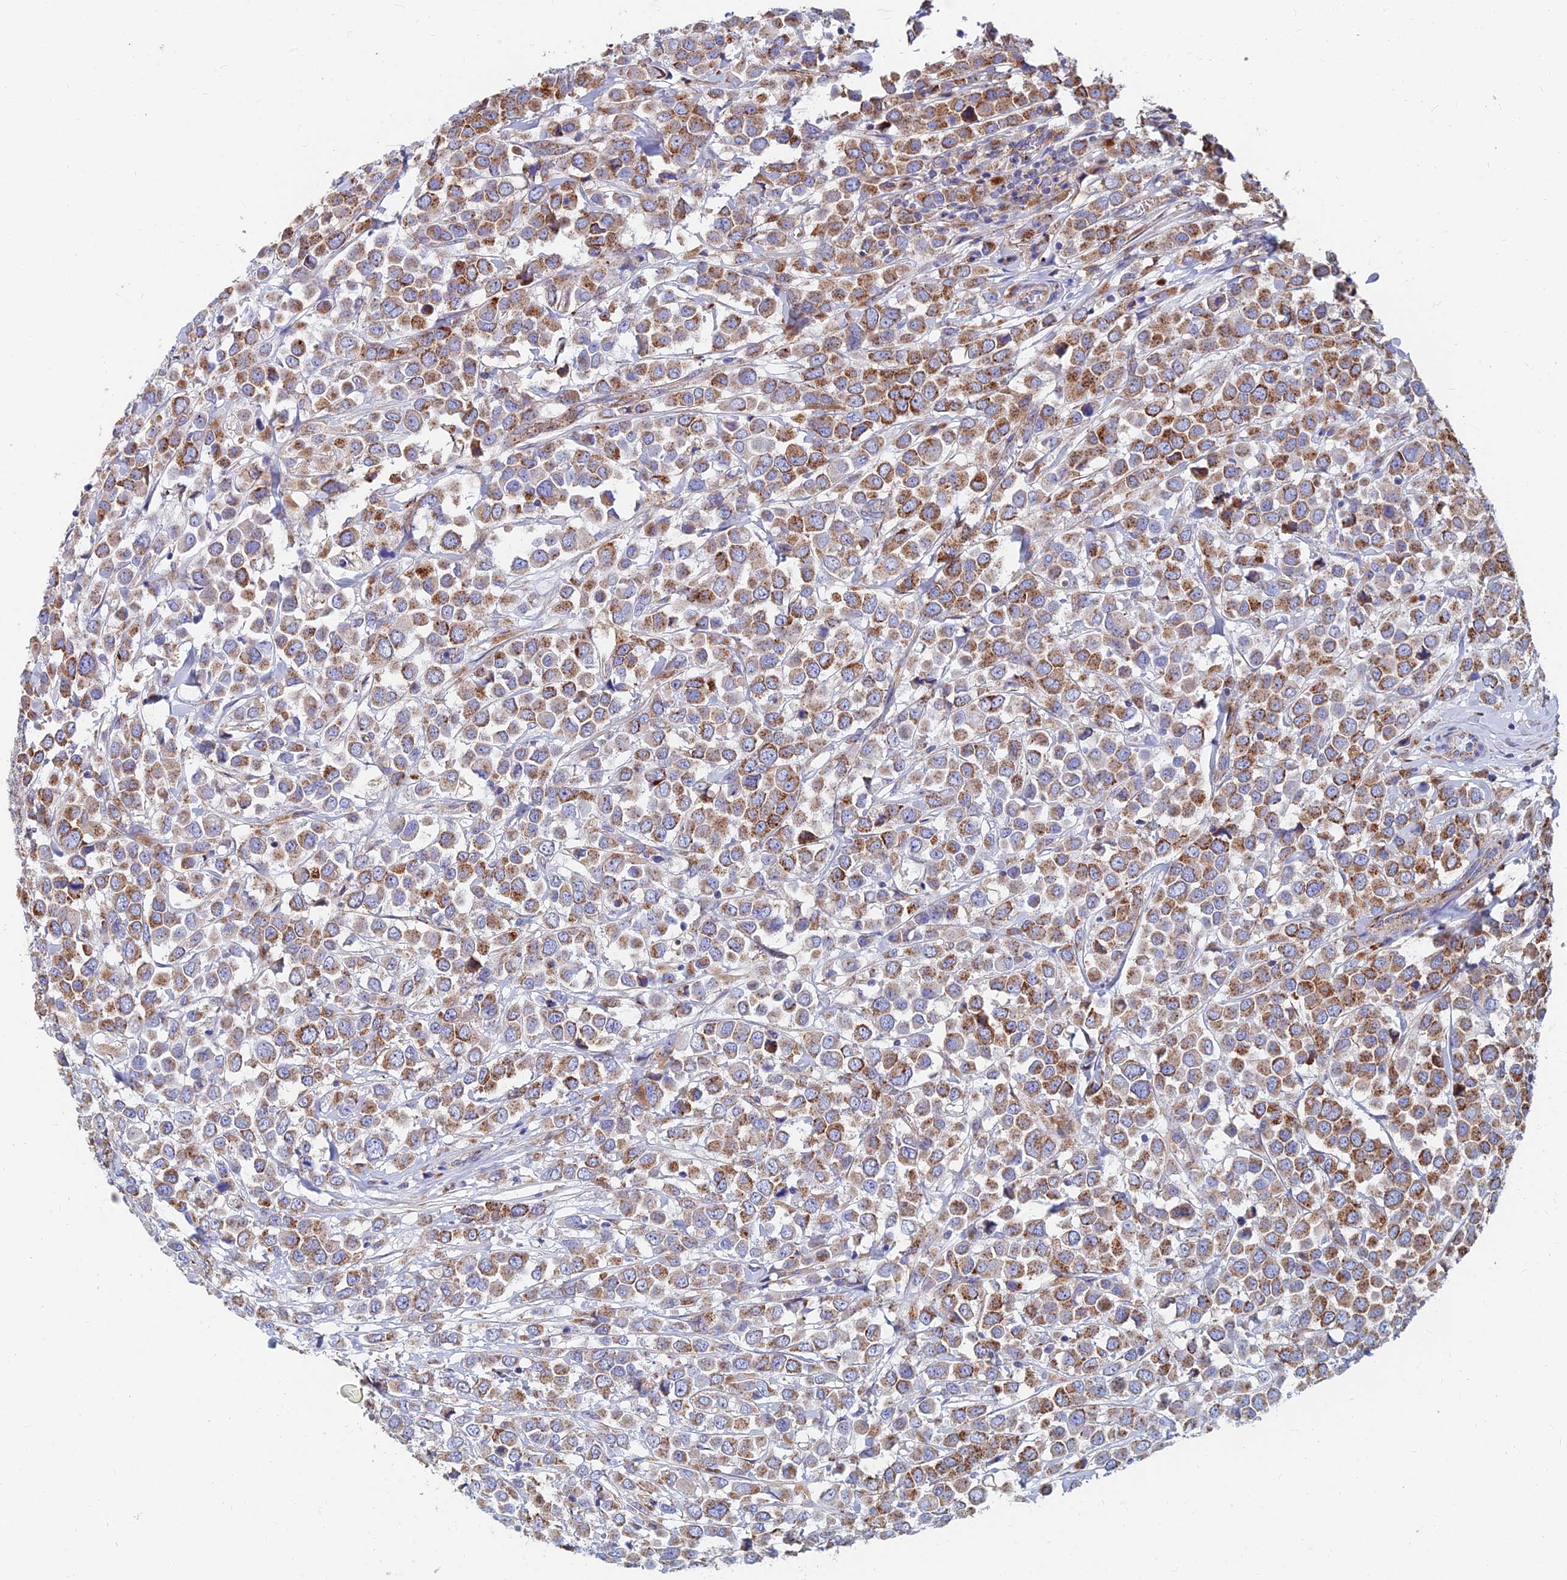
{"staining": {"intensity": "moderate", "quantity": ">75%", "location": "cytoplasmic/membranous"}, "tissue": "breast cancer", "cell_type": "Tumor cells", "image_type": "cancer", "snomed": [{"axis": "morphology", "description": "Duct carcinoma"}, {"axis": "topography", "description": "Breast"}], "caption": "Immunohistochemistry (IHC) of breast intraductal carcinoma shows medium levels of moderate cytoplasmic/membranous positivity in about >75% of tumor cells.", "gene": "SPNS1", "patient": {"sex": "female", "age": 61}}